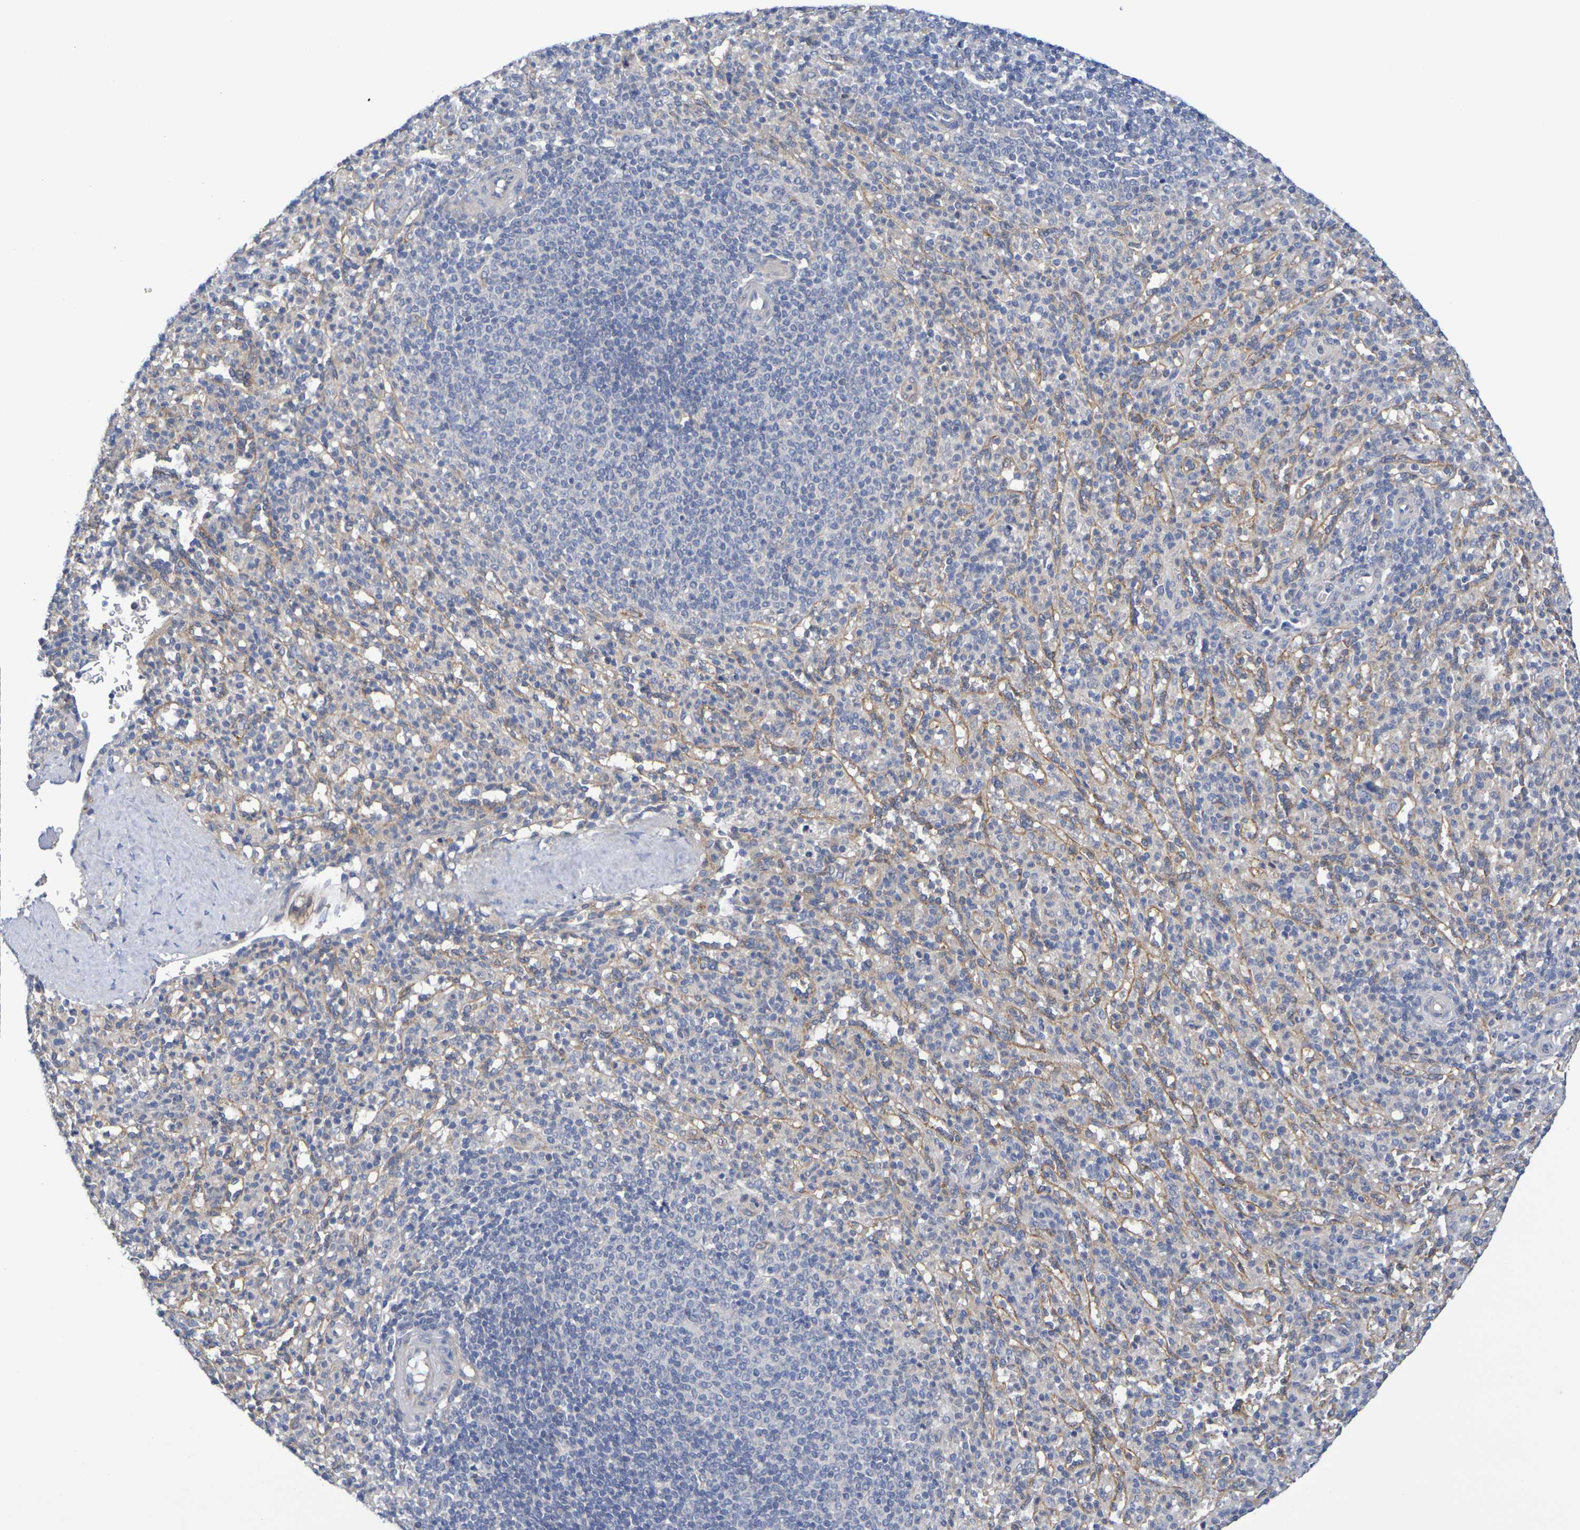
{"staining": {"intensity": "weak", "quantity": "<25%", "location": "cytoplasmic/membranous"}, "tissue": "spleen", "cell_type": "Cells in red pulp", "image_type": "normal", "snomed": [{"axis": "morphology", "description": "Normal tissue, NOS"}, {"axis": "topography", "description": "Spleen"}], "caption": "Human spleen stained for a protein using immunohistochemistry (IHC) reveals no staining in cells in red pulp.", "gene": "SDC4", "patient": {"sex": "male", "age": 36}}